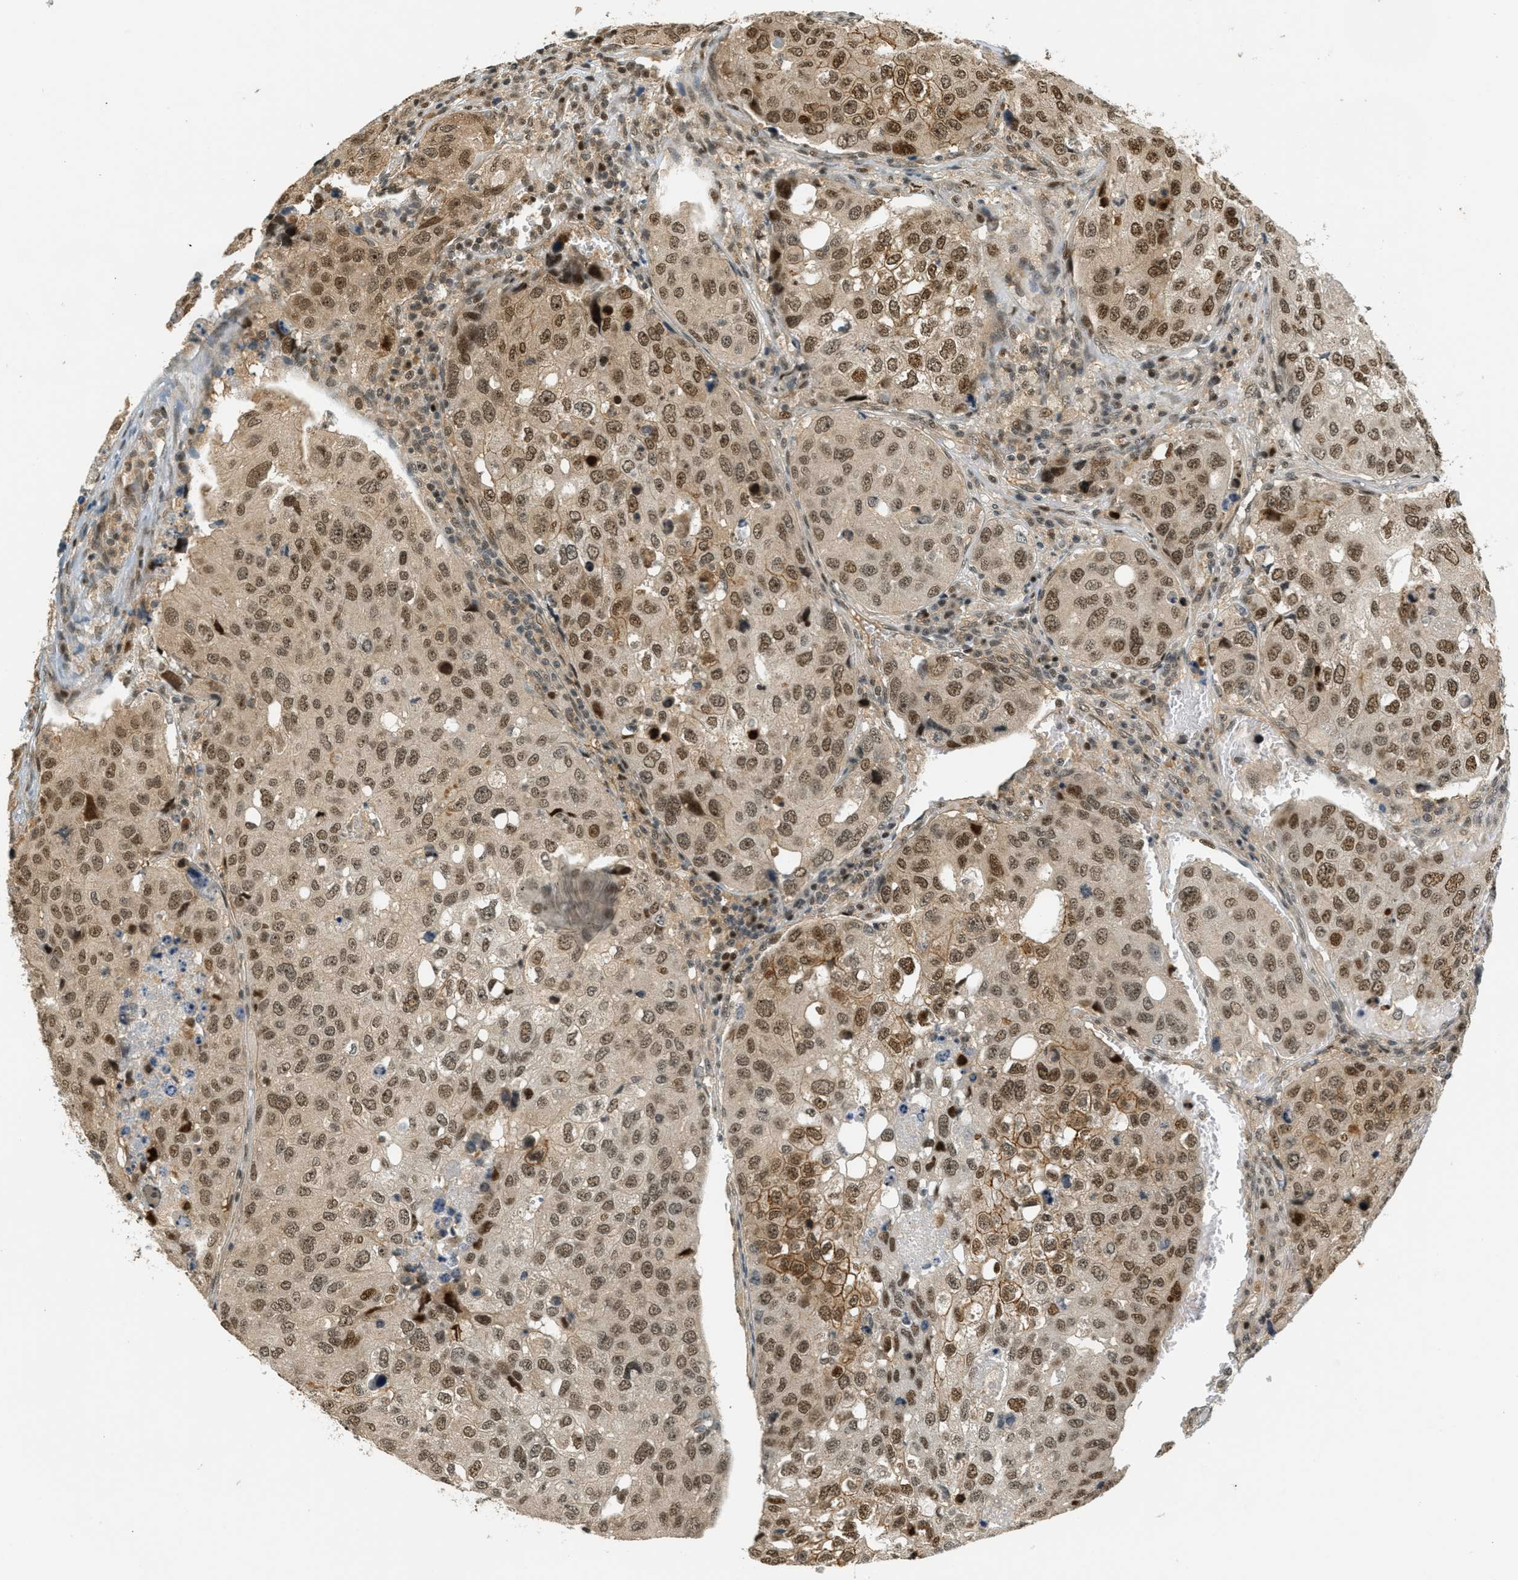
{"staining": {"intensity": "moderate", "quantity": ">75%", "location": "cytoplasmic/membranous,nuclear"}, "tissue": "urothelial cancer", "cell_type": "Tumor cells", "image_type": "cancer", "snomed": [{"axis": "morphology", "description": "Urothelial carcinoma, High grade"}, {"axis": "topography", "description": "Lymph node"}, {"axis": "topography", "description": "Urinary bladder"}], "caption": "Human high-grade urothelial carcinoma stained with a brown dye demonstrates moderate cytoplasmic/membranous and nuclear positive positivity in approximately >75% of tumor cells.", "gene": "FOXM1", "patient": {"sex": "male", "age": 51}}